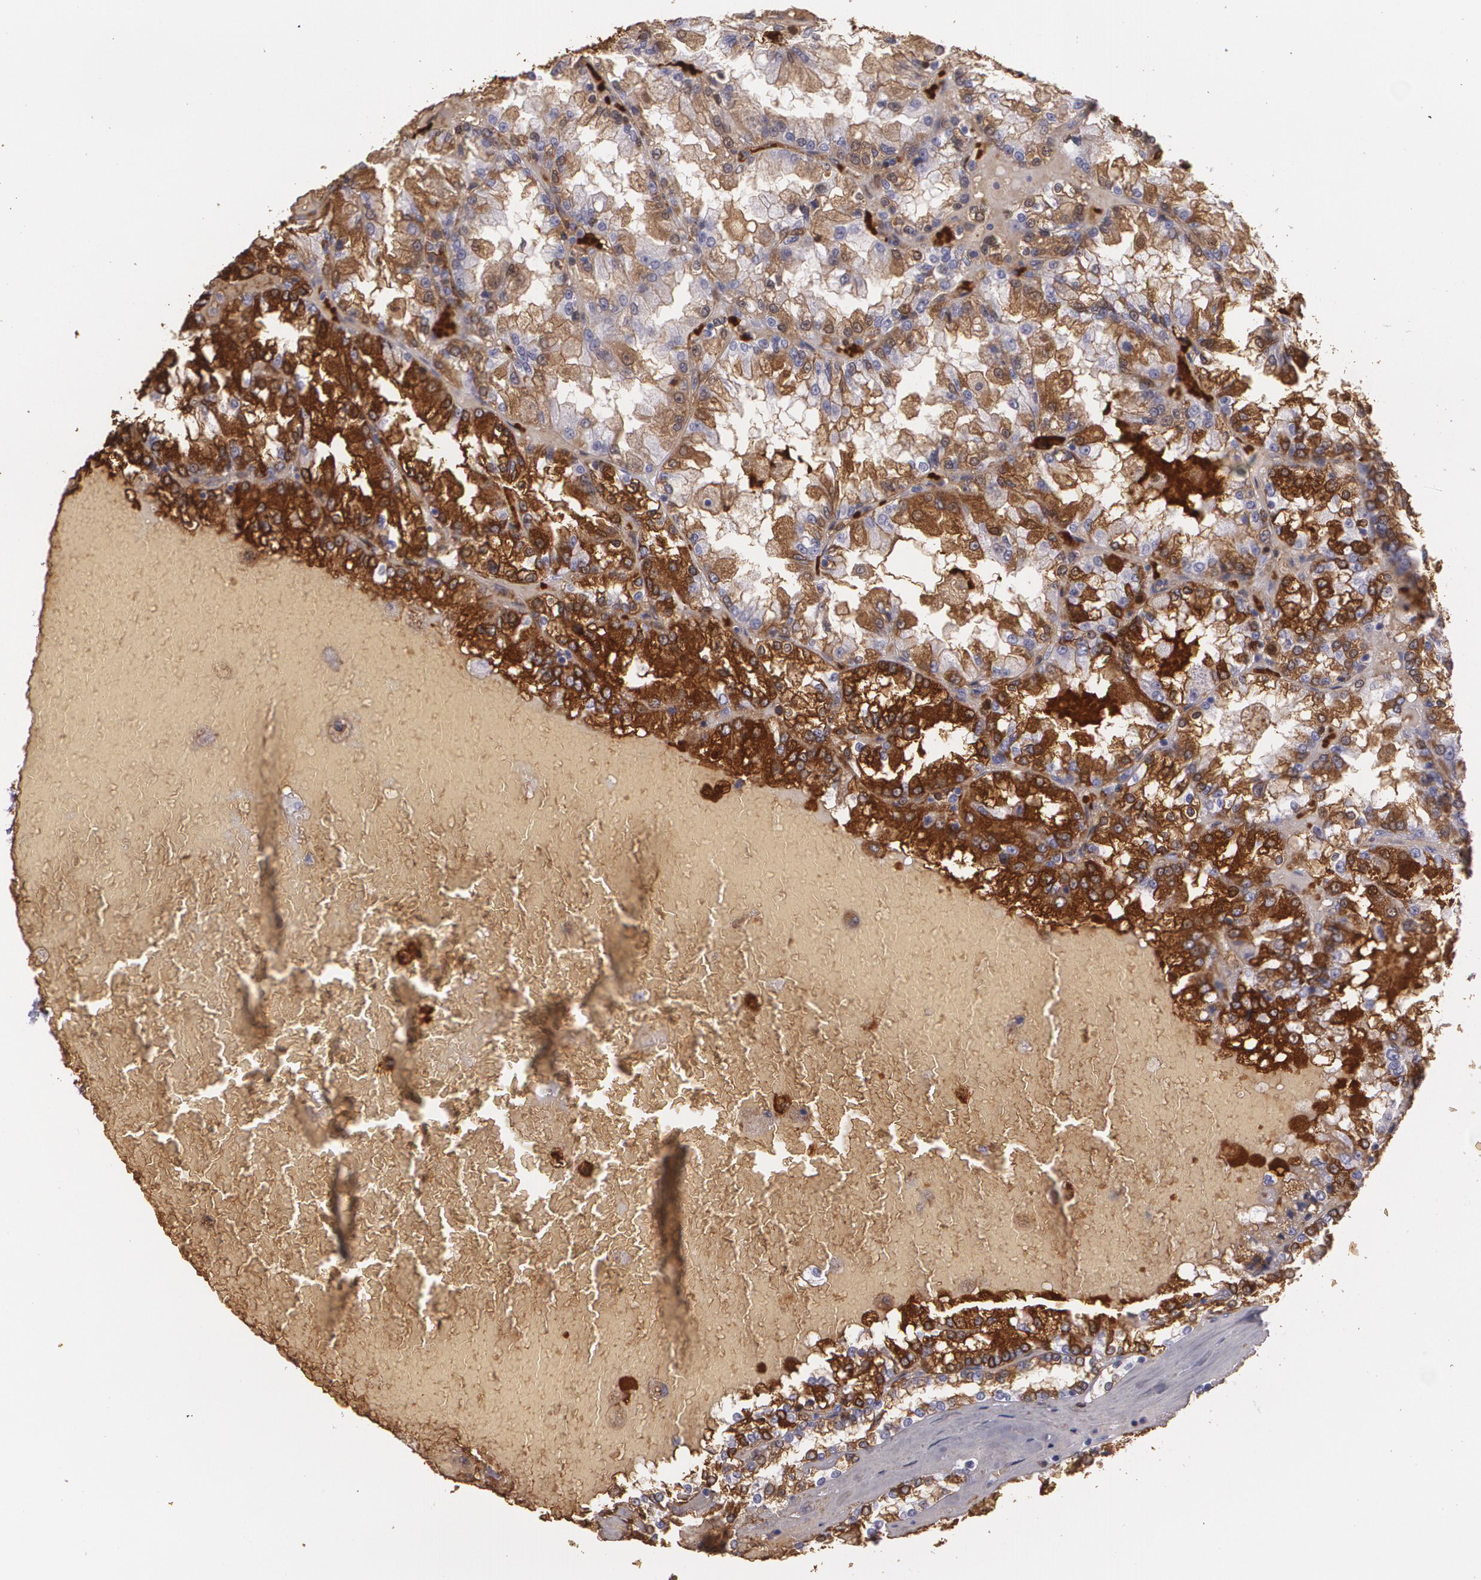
{"staining": {"intensity": "strong", "quantity": ">75%", "location": "cytoplasmic/membranous"}, "tissue": "renal cancer", "cell_type": "Tumor cells", "image_type": "cancer", "snomed": [{"axis": "morphology", "description": "Adenocarcinoma, NOS"}, {"axis": "topography", "description": "Kidney"}], "caption": "Human renal cancer (adenocarcinoma) stained with a protein marker demonstrates strong staining in tumor cells.", "gene": "ACE", "patient": {"sex": "female", "age": 56}}